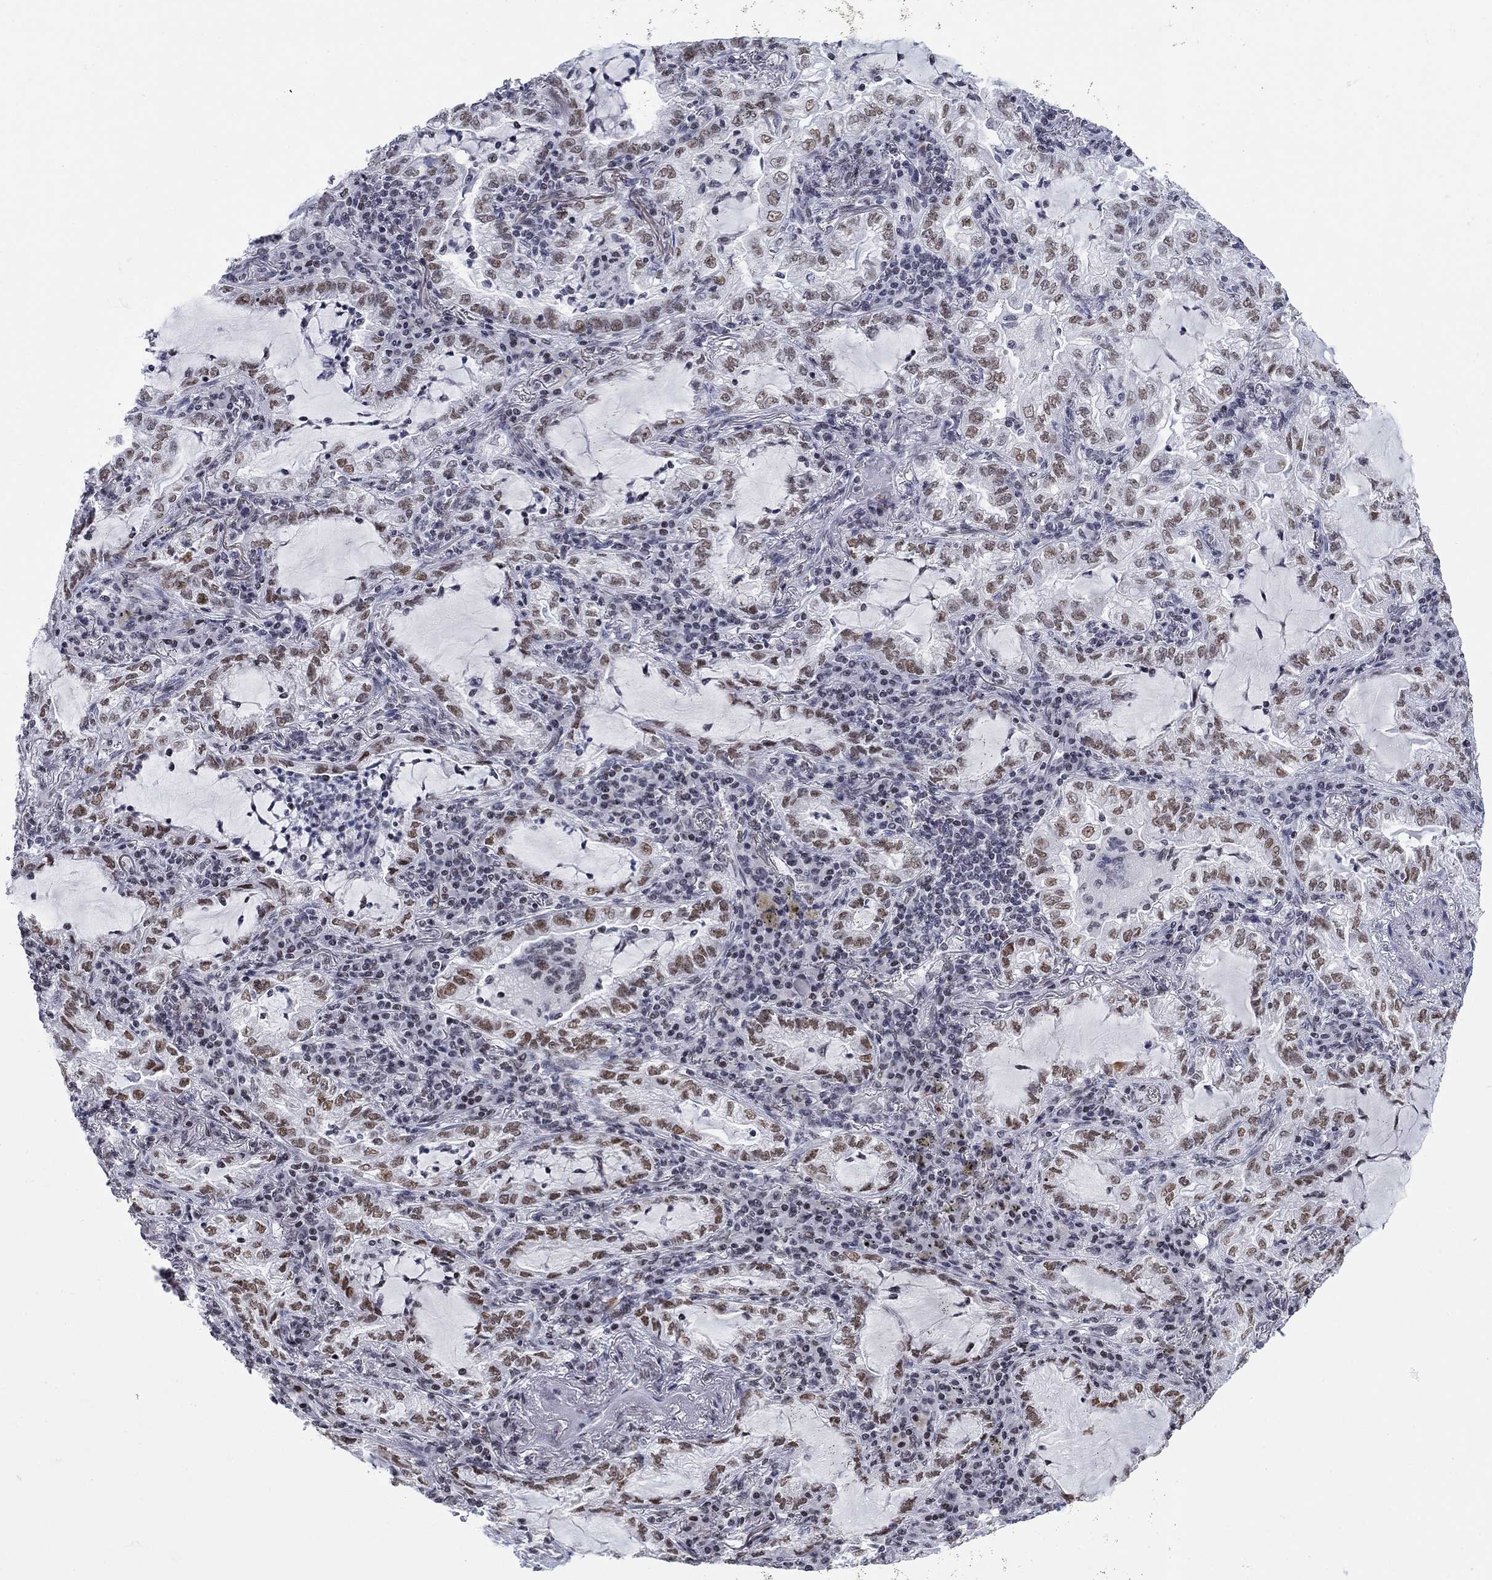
{"staining": {"intensity": "moderate", "quantity": ">75%", "location": "nuclear"}, "tissue": "lung cancer", "cell_type": "Tumor cells", "image_type": "cancer", "snomed": [{"axis": "morphology", "description": "Adenocarcinoma, NOS"}, {"axis": "topography", "description": "Lung"}], "caption": "Immunohistochemistry staining of lung adenocarcinoma, which demonstrates medium levels of moderate nuclear expression in about >75% of tumor cells indicating moderate nuclear protein staining. The staining was performed using DAB (brown) for protein detection and nuclei were counterstained in hematoxylin (blue).", "gene": "NPAS3", "patient": {"sex": "female", "age": 73}}